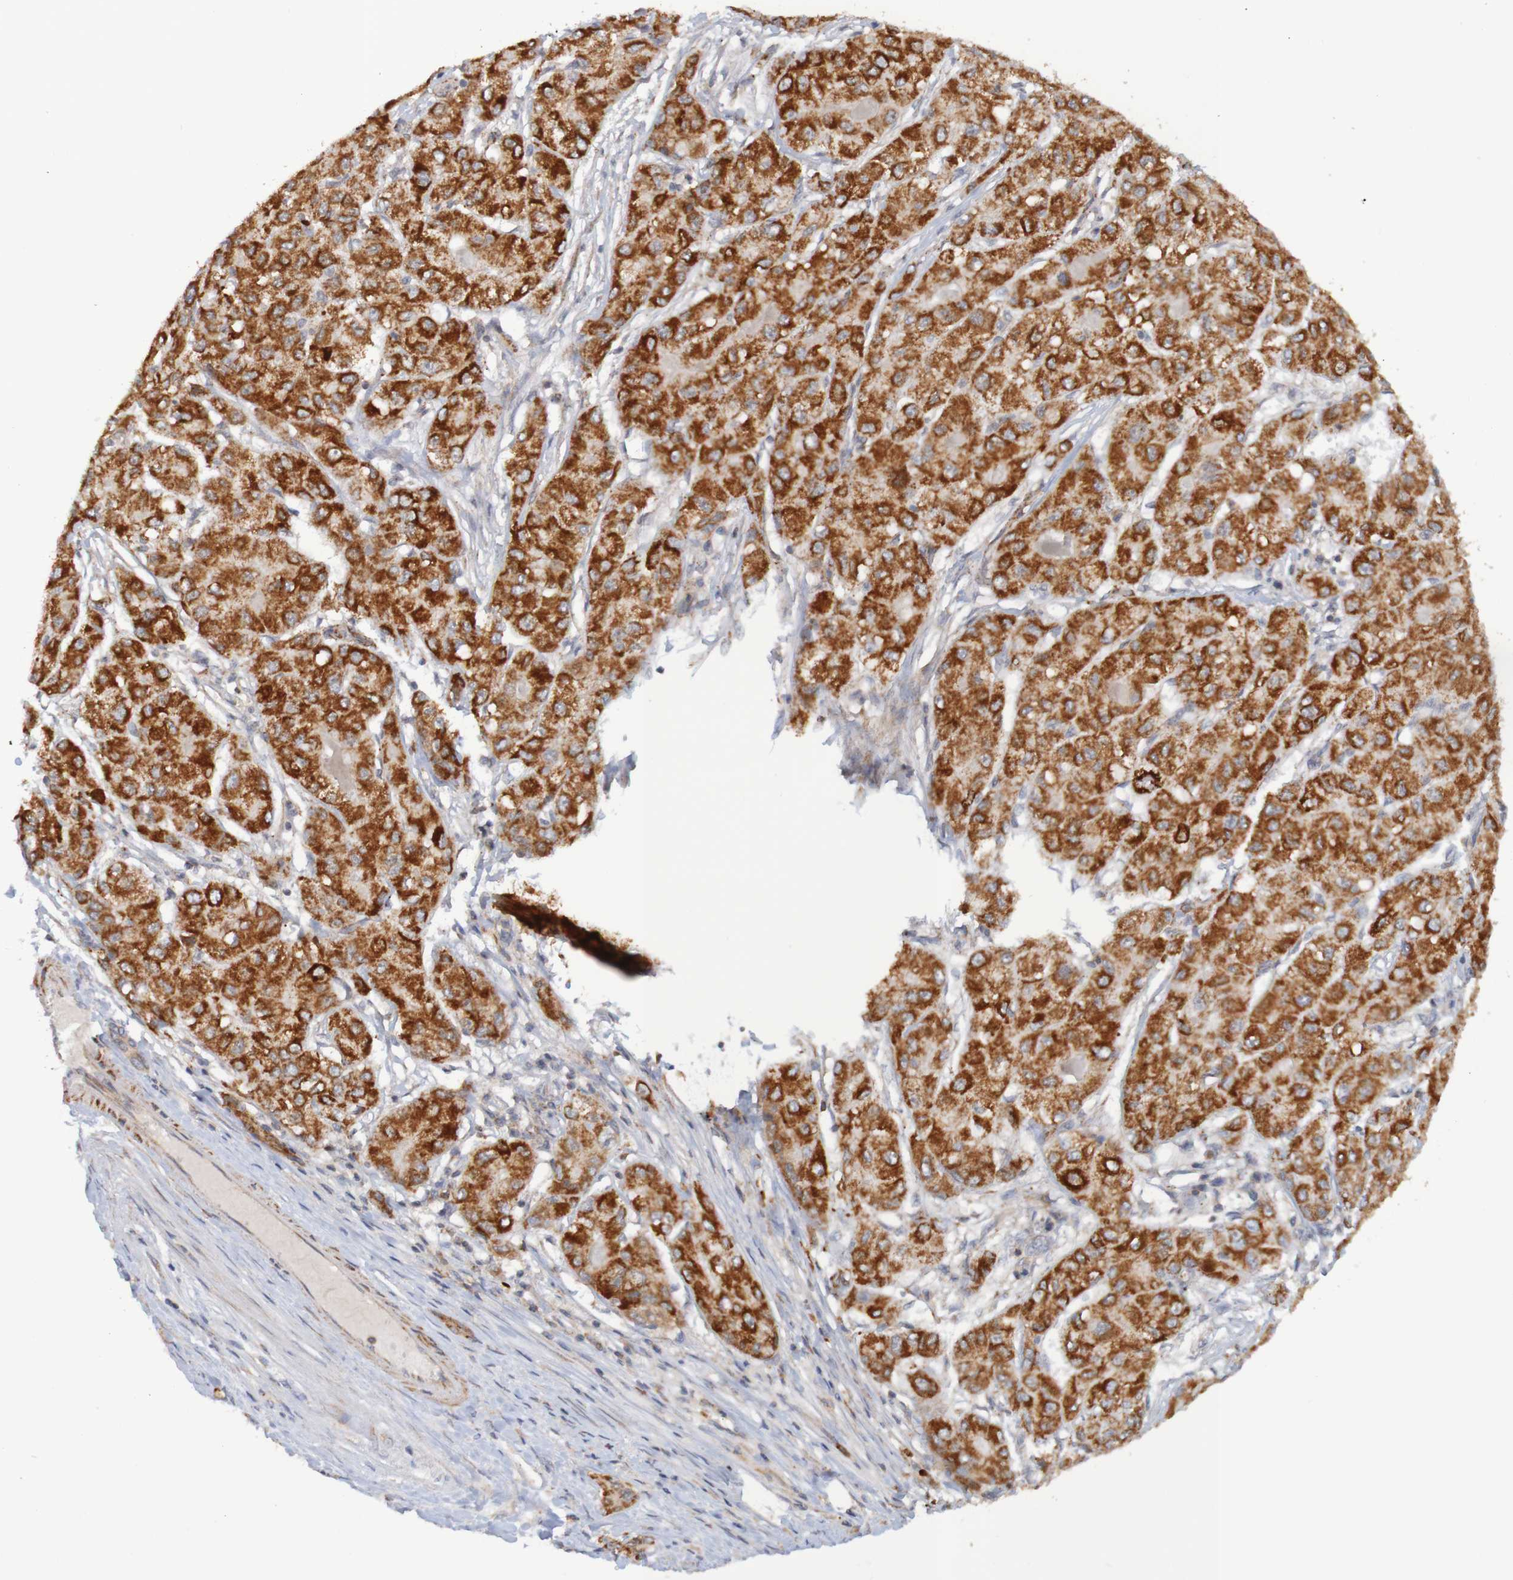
{"staining": {"intensity": "strong", "quantity": ">75%", "location": "cytoplasmic/membranous"}, "tissue": "liver cancer", "cell_type": "Tumor cells", "image_type": "cancer", "snomed": [{"axis": "morphology", "description": "Carcinoma, Hepatocellular, NOS"}, {"axis": "topography", "description": "Liver"}], "caption": "Immunohistochemistry (IHC) of hepatocellular carcinoma (liver) displays high levels of strong cytoplasmic/membranous staining in about >75% of tumor cells.", "gene": "NAV2", "patient": {"sex": "male", "age": 80}}